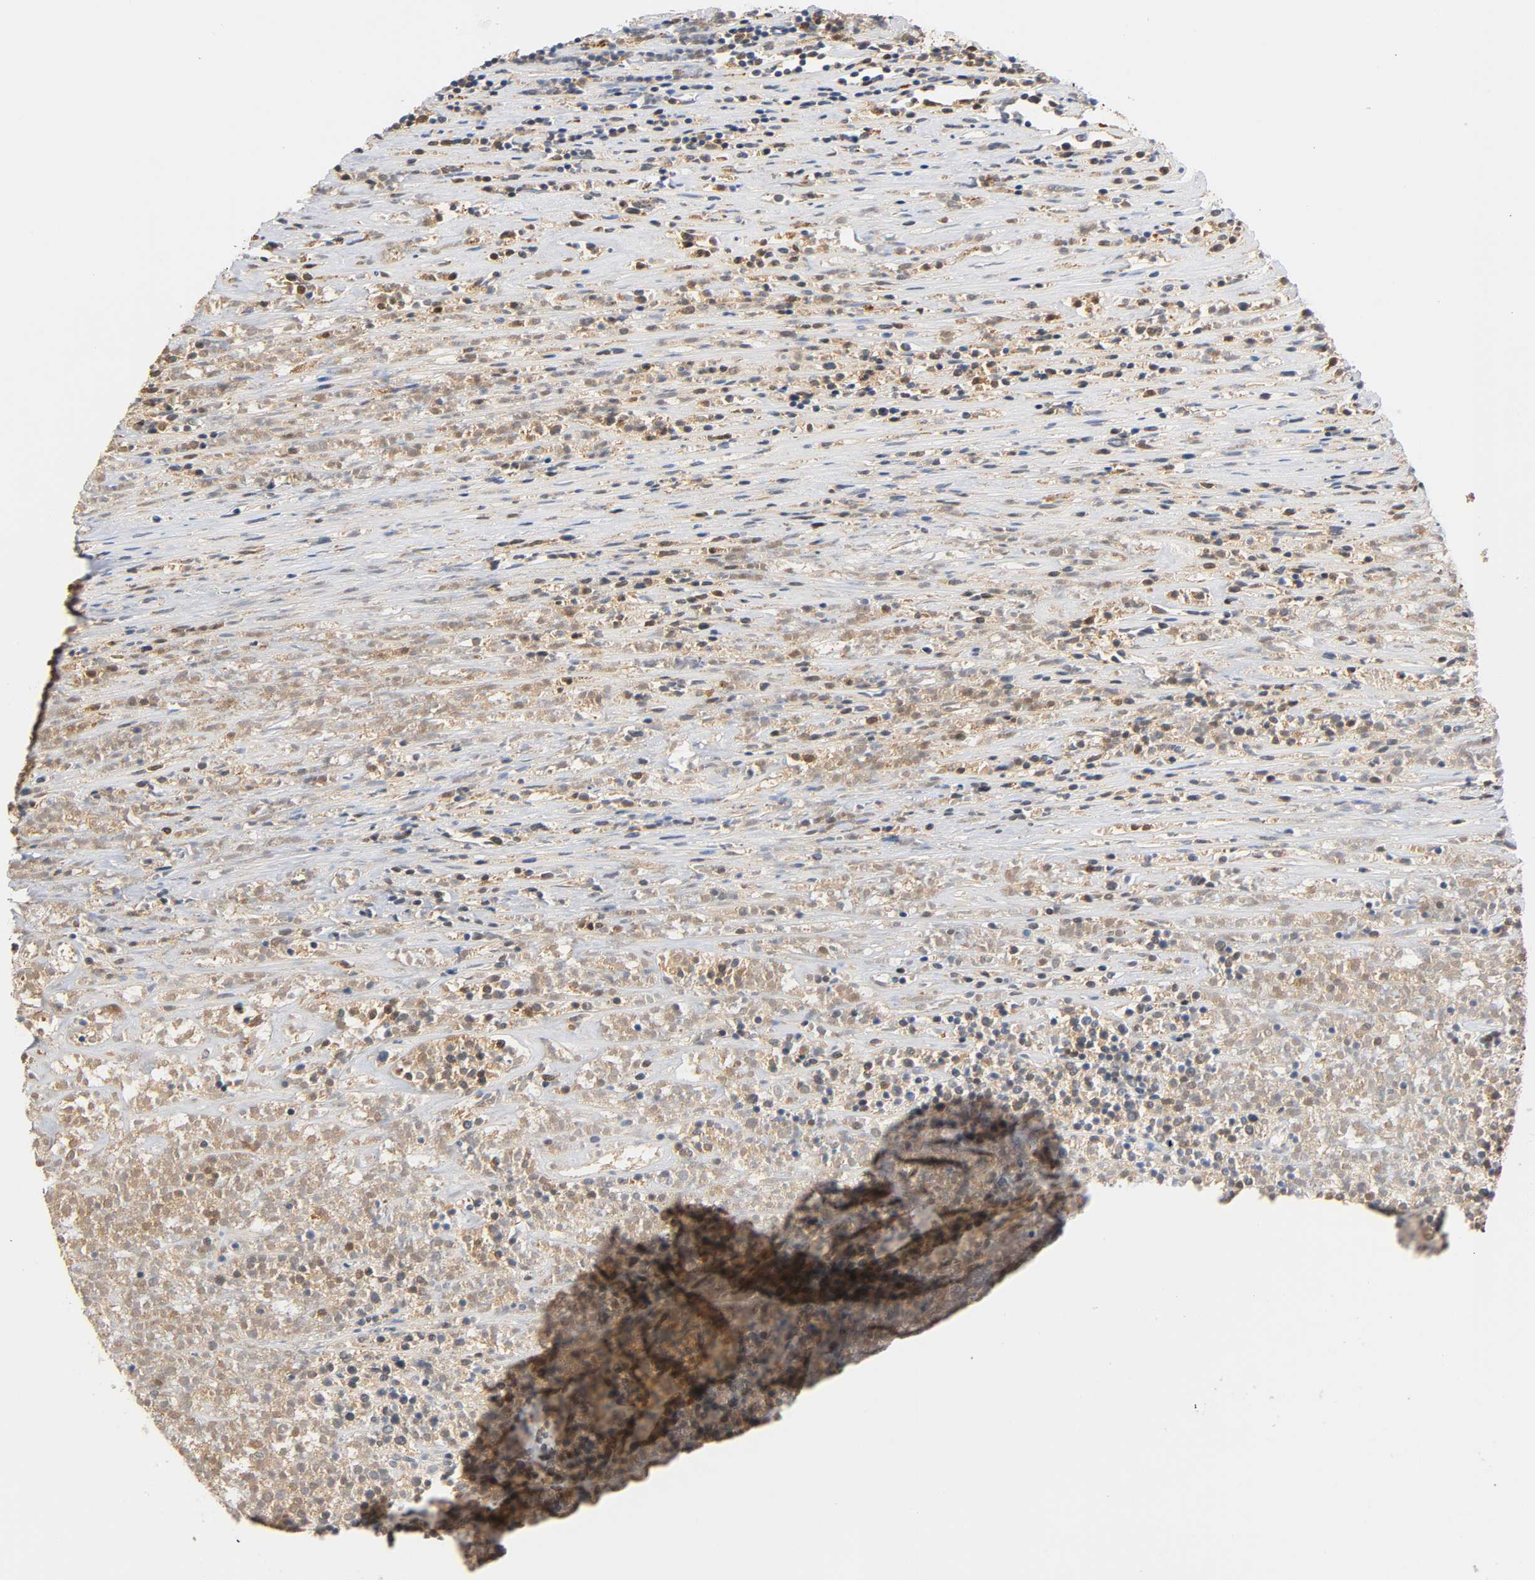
{"staining": {"intensity": "weak", "quantity": ">75%", "location": "cytoplasmic/membranous"}, "tissue": "lymphoma", "cell_type": "Tumor cells", "image_type": "cancer", "snomed": [{"axis": "morphology", "description": "Malignant lymphoma, non-Hodgkin's type, High grade"}, {"axis": "topography", "description": "Lymph node"}], "caption": "Protein analysis of lymphoma tissue displays weak cytoplasmic/membranous expression in approximately >75% of tumor cells.", "gene": "UCKL1", "patient": {"sex": "female", "age": 73}}